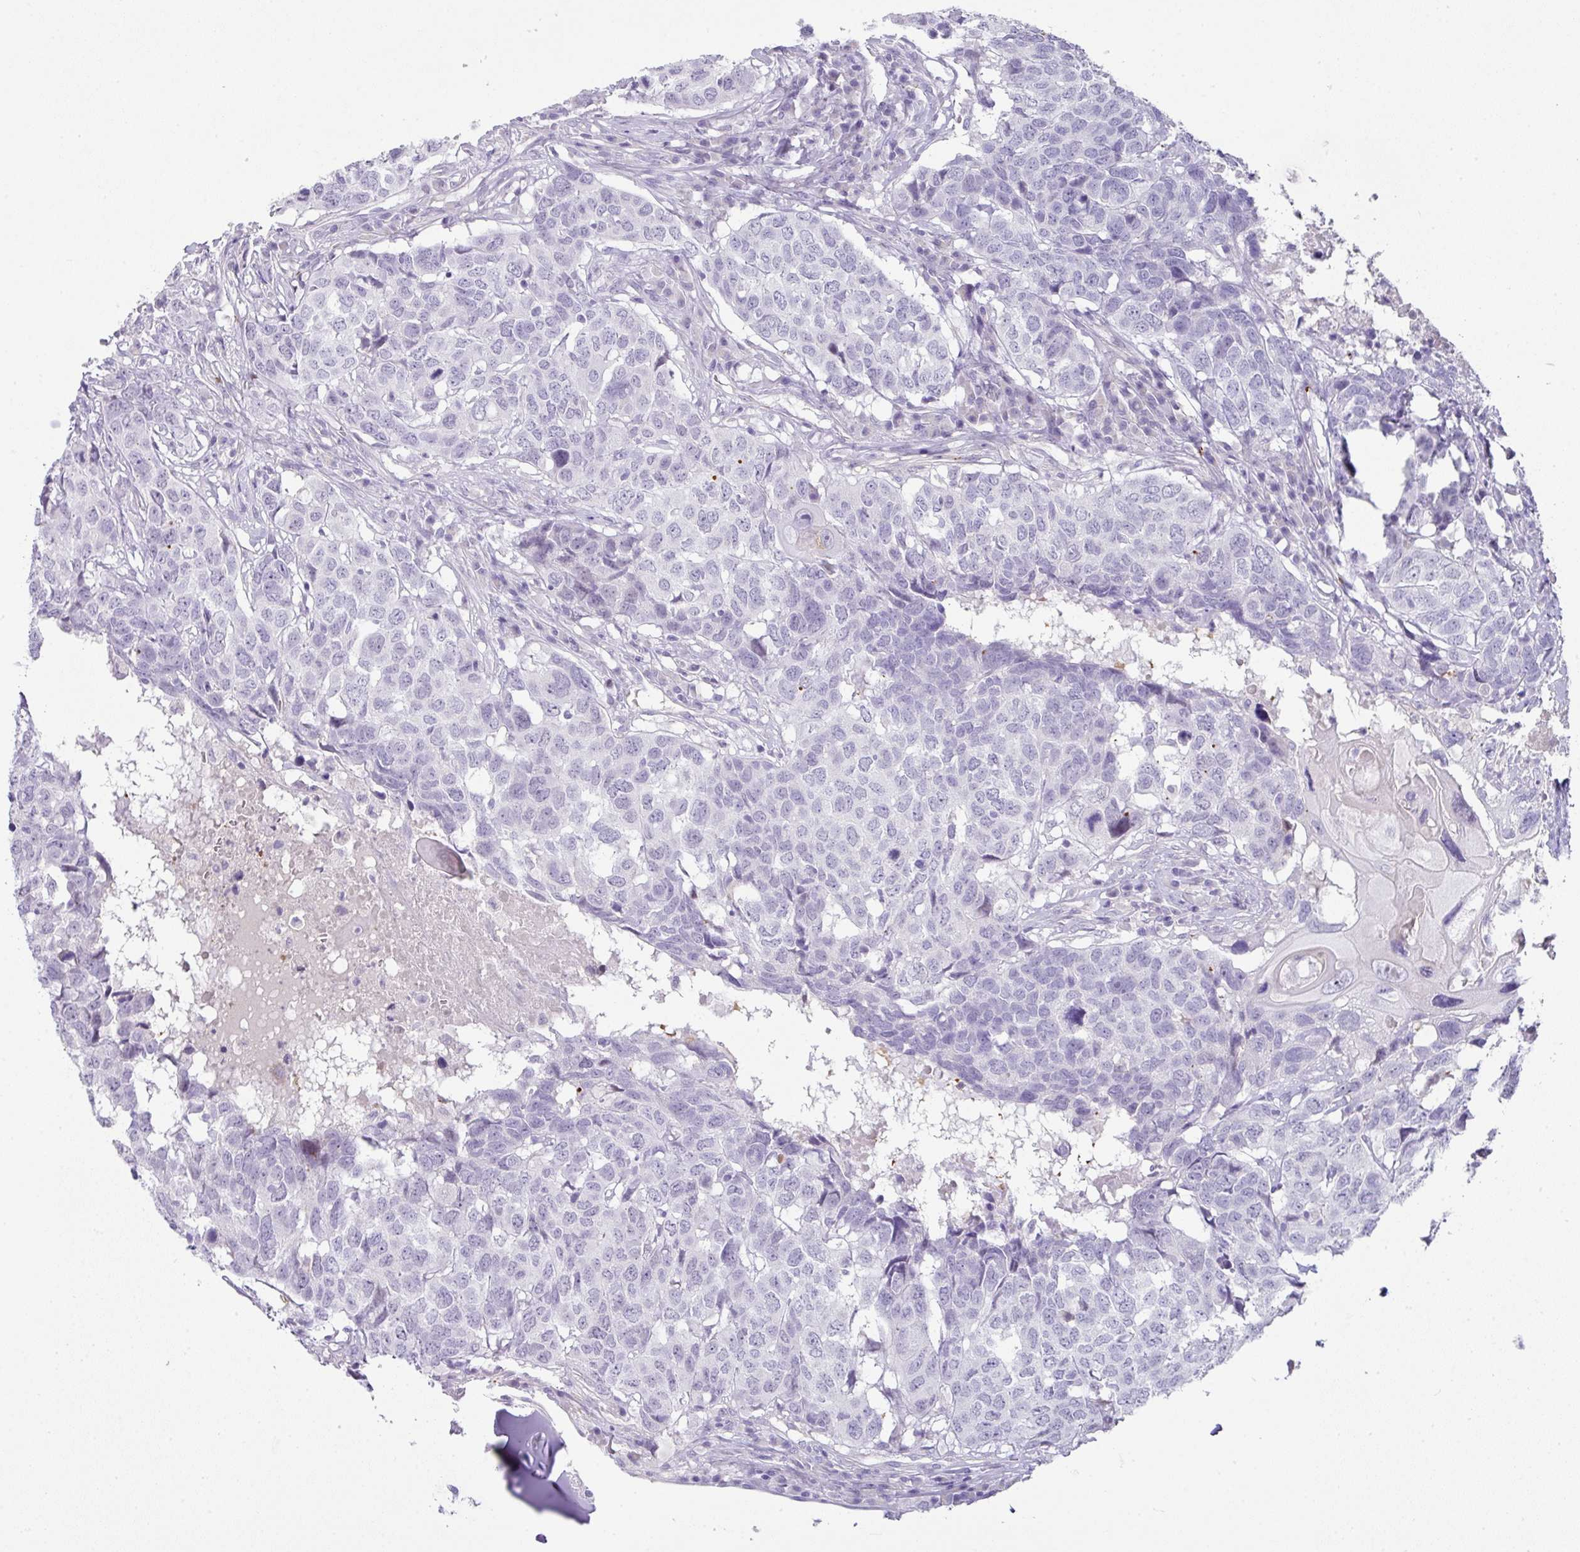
{"staining": {"intensity": "negative", "quantity": "none", "location": "none"}, "tissue": "head and neck cancer", "cell_type": "Tumor cells", "image_type": "cancer", "snomed": [{"axis": "morphology", "description": "Squamous cell carcinoma, NOS"}, {"axis": "topography", "description": "Head-Neck"}], "caption": "Immunohistochemistry (IHC) histopathology image of neoplastic tissue: squamous cell carcinoma (head and neck) stained with DAB (3,3'-diaminobenzidine) shows no significant protein staining in tumor cells.", "gene": "OR52N1", "patient": {"sex": "male", "age": 66}}